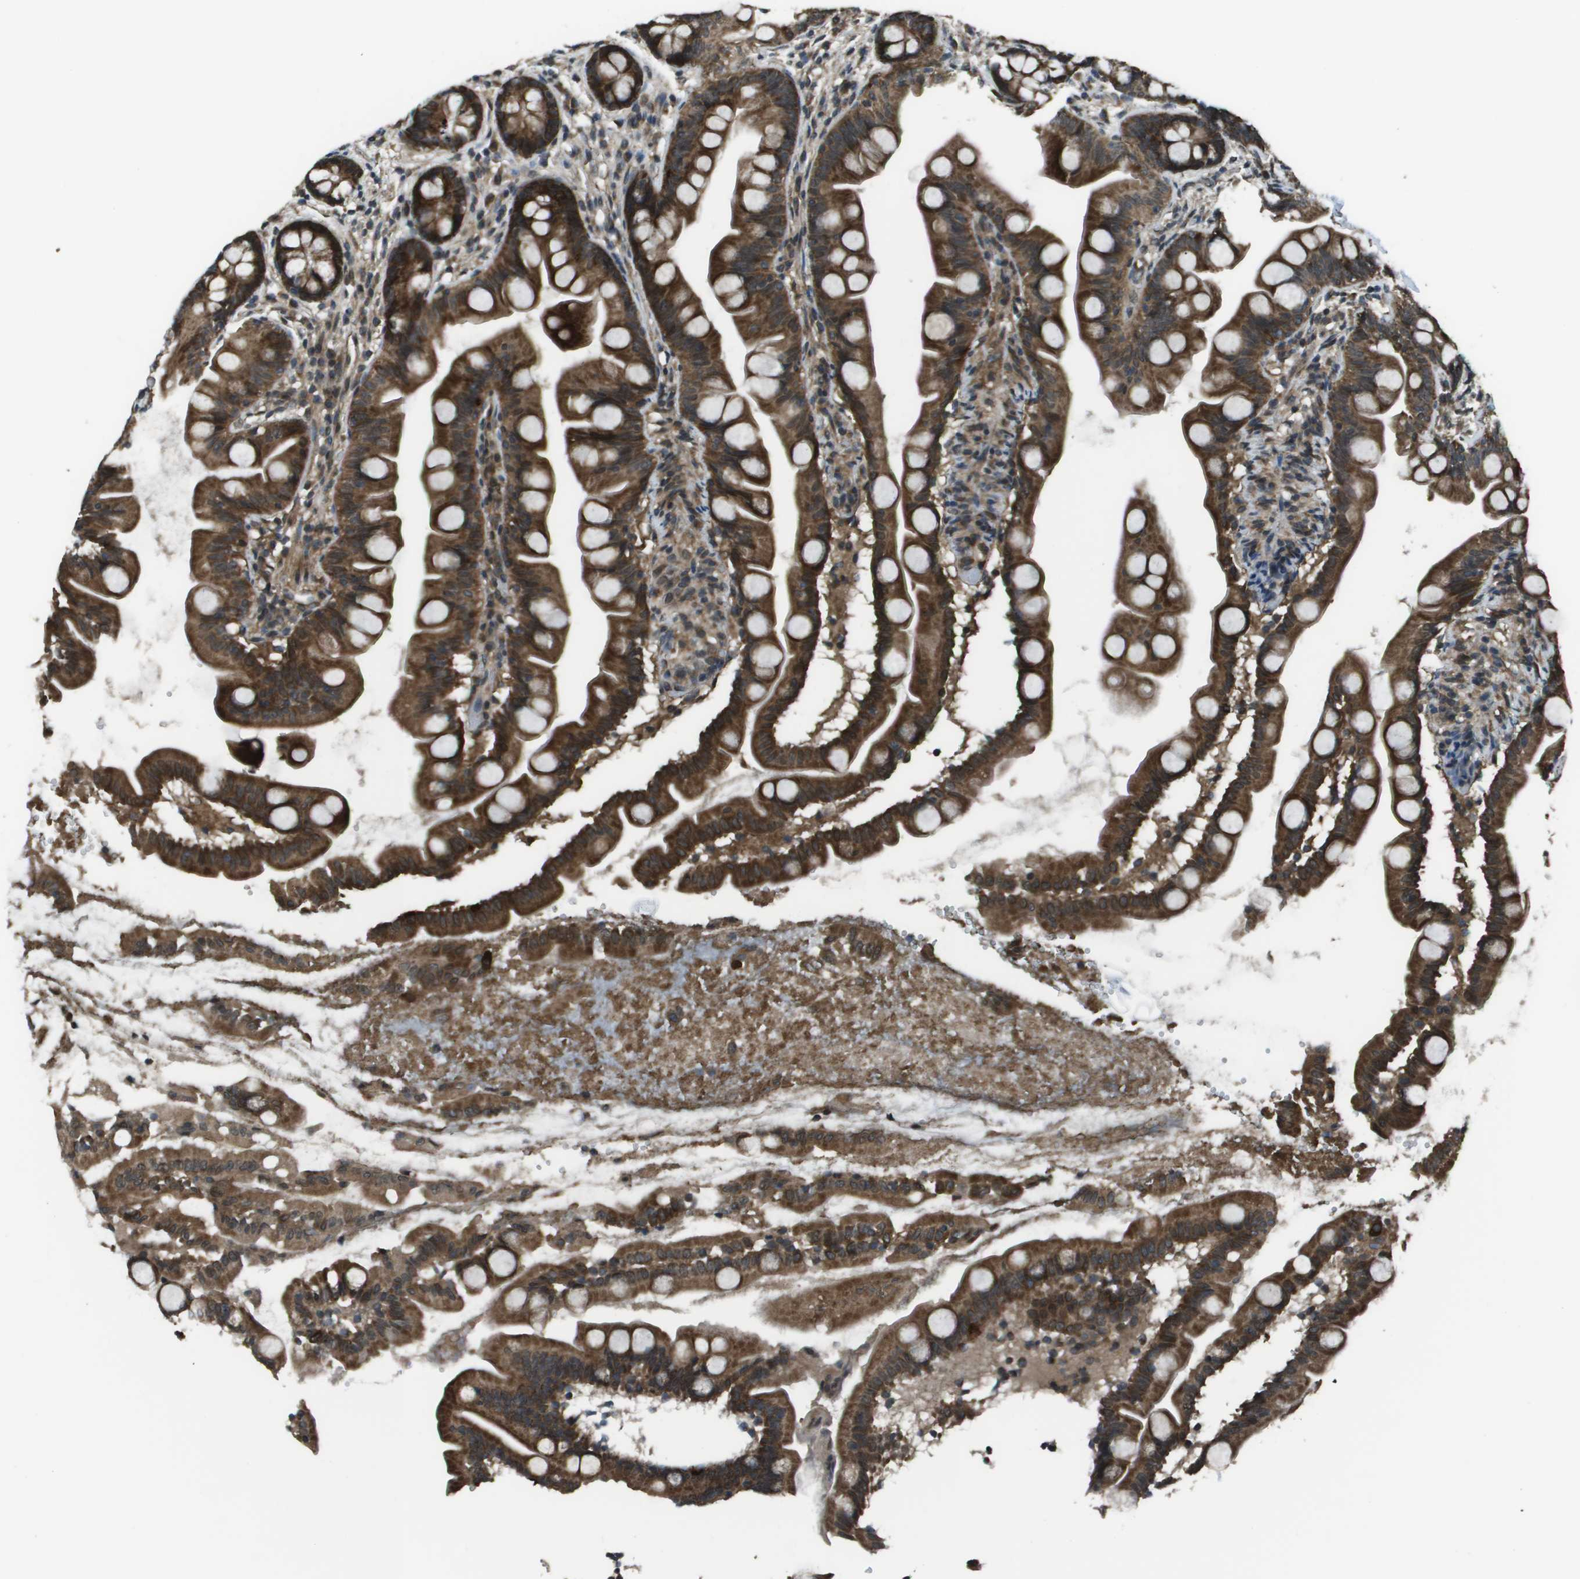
{"staining": {"intensity": "strong", "quantity": ">75%", "location": "cytoplasmic/membranous"}, "tissue": "small intestine", "cell_type": "Glandular cells", "image_type": "normal", "snomed": [{"axis": "morphology", "description": "Normal tissue, NOS"}, {"axis": "topography", "description": "Small intestine"}], "caption": "An image of small intestine stained for a protein shows strong cytoplasmic/membranous brown staining in glandular cells. The protein of interest is stained brown, and the nuclei are stained in blue (DAB IHC with brightfield microscopy, high magnification).", "gene": "PPFIA1", "patient": {"sex": "female", "age": 56}}